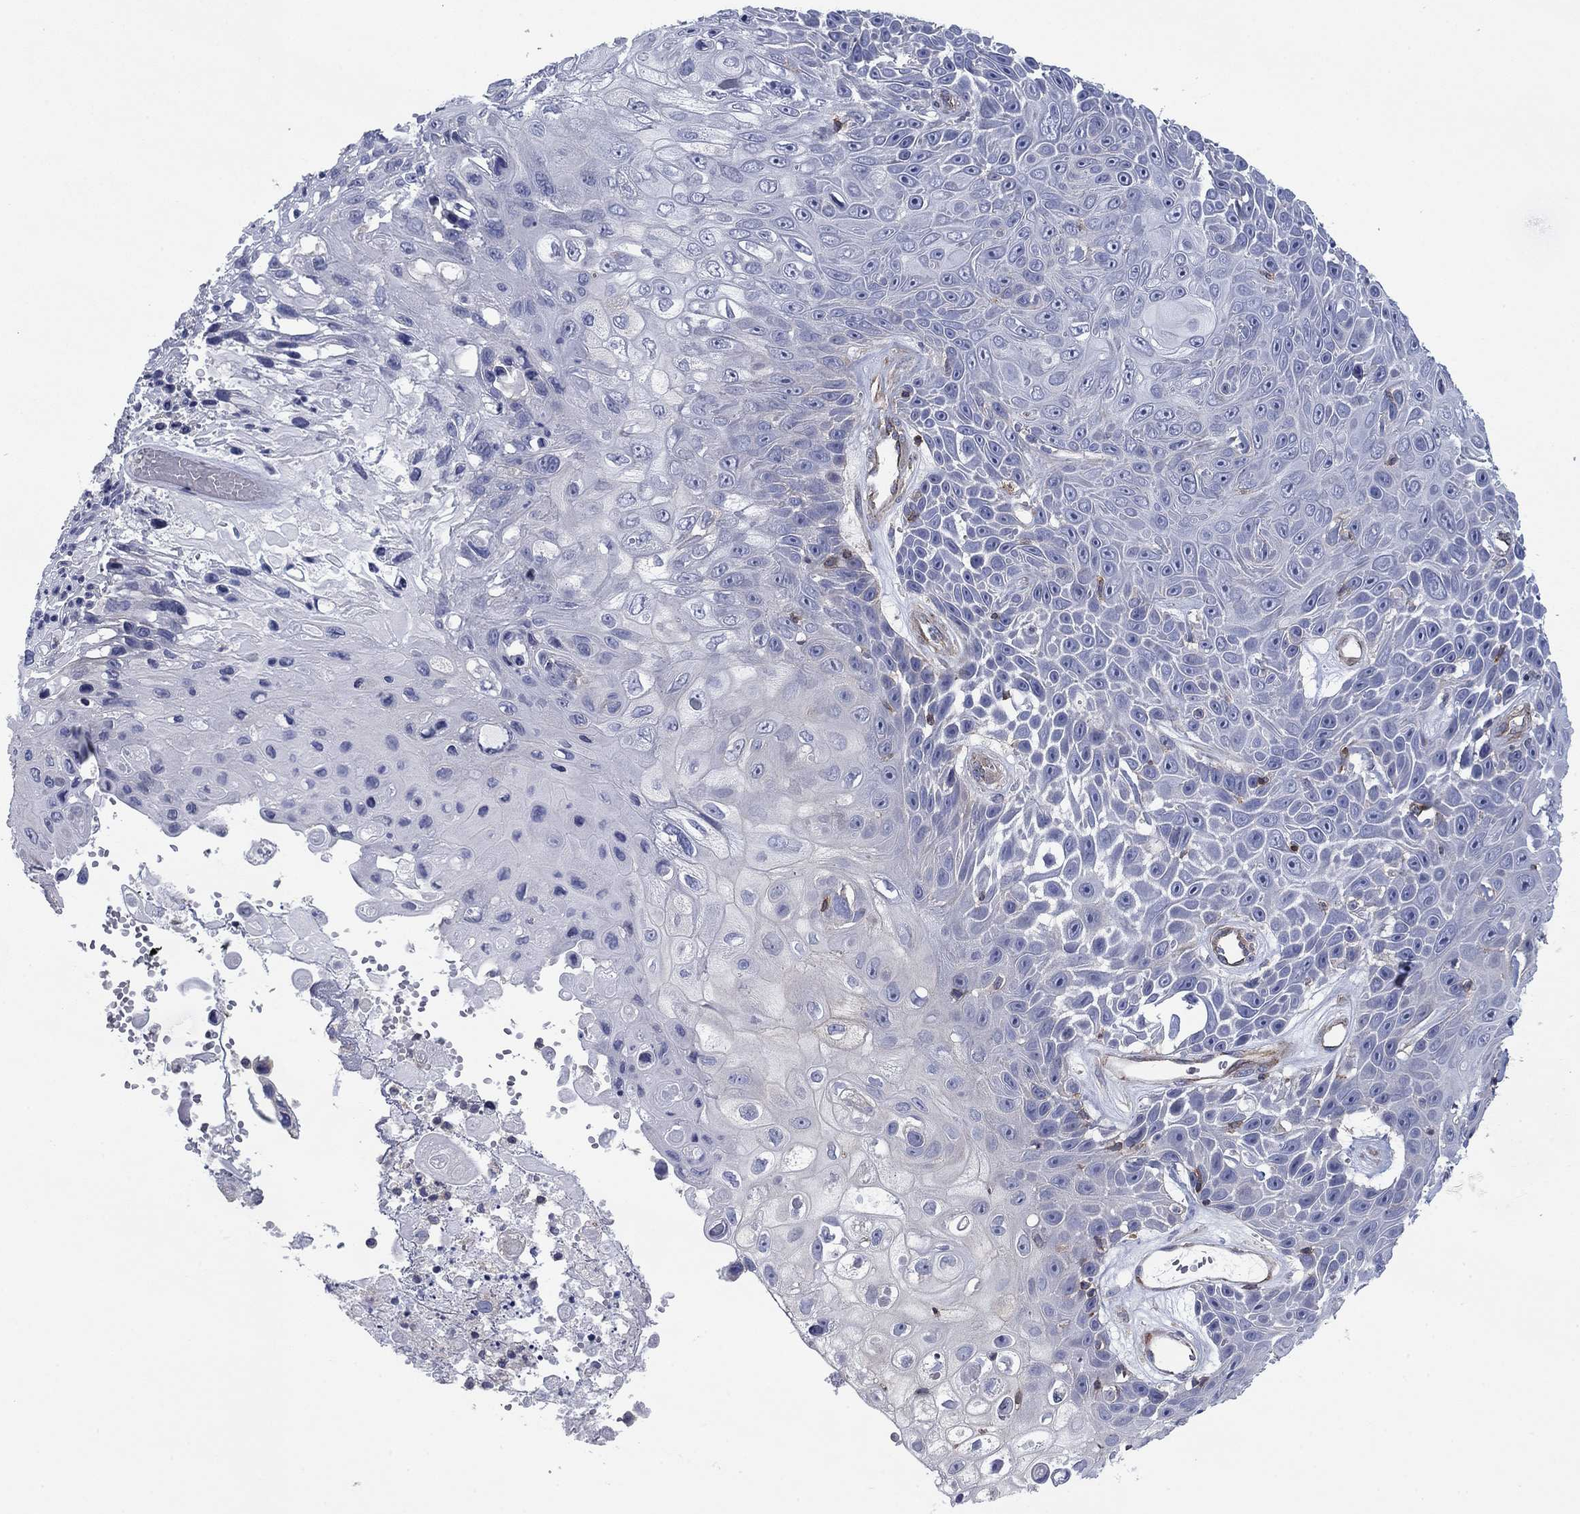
{"staining": {"intensity": "negative", "quantity": "none", "location": "none"}, "tissue": "skin cancer", "cell_type": "Tumor cells", "image_type": "cancer", "snomed": [{"axis": "morphology", "description": "Squamous cell carcinoma, NOS"}, {"axis": "topography", "description": "Skin"}], "caption": "Tumor cells show no significant protein staining in skin squamous cell carcinoma. Nuclei are stained in blue.", "gene": "PSD4", "patient": {"sex": "male", "age": 82}}